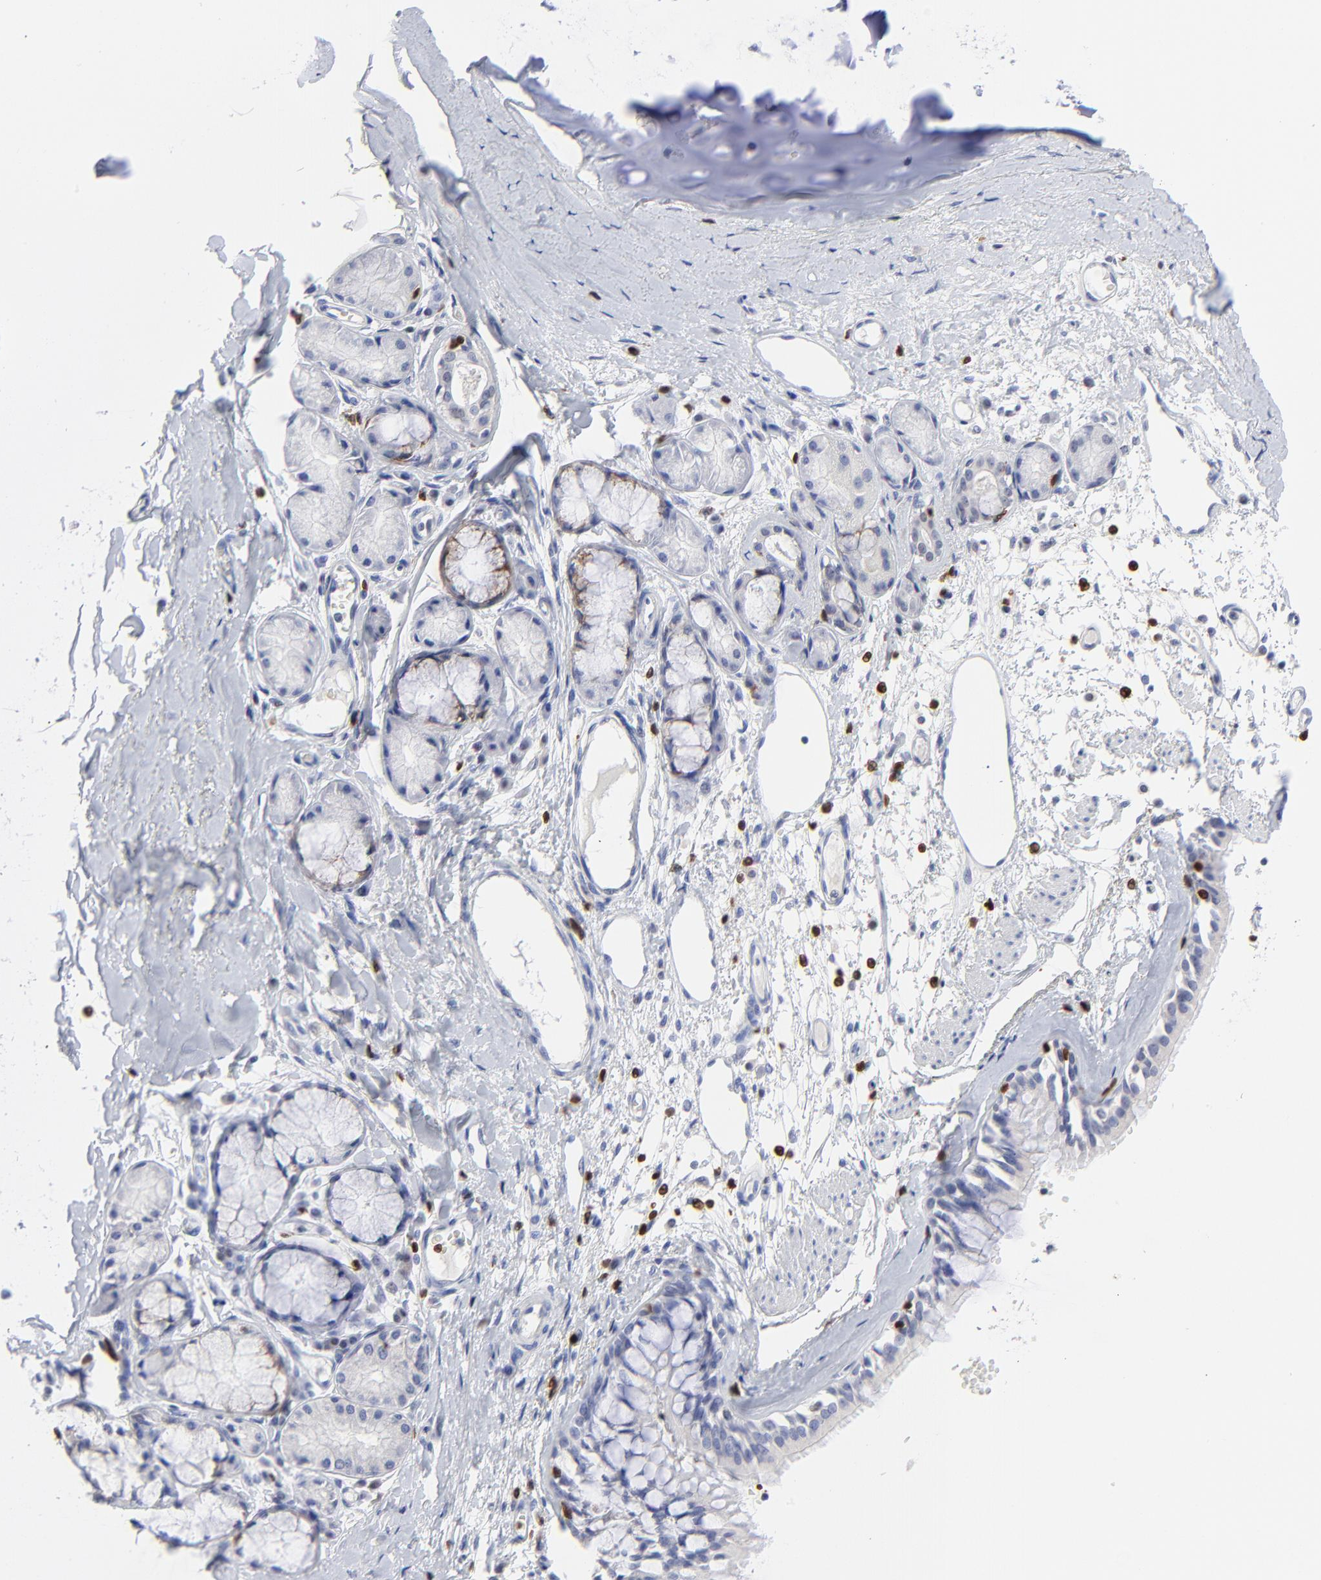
{"staining": {"intensity": "weak", "quantity": "<25%", "location": "cytoplasmic/membranous"}, "tissue": "bronchus", "cell_type": "Respiratory epithelial cells", "image_type": "normal", "snomed": [{"axis": "morphology", "description": "Normal tissue, NOS"}, {"axis": "topography", "description": "Bronchus"}, {"axis": "topography", "description": "Lung"}], "caption": "A histopathology image of bronchus stained for a protein exhibits no brown staining in respiratory epithelial cells. (DAB (3,3'-diaminobenzidine) immunohistochemistry (IHC), high magnification).", "gene": "ZAP70", "patient": {"sex": "female", "age": 56}}